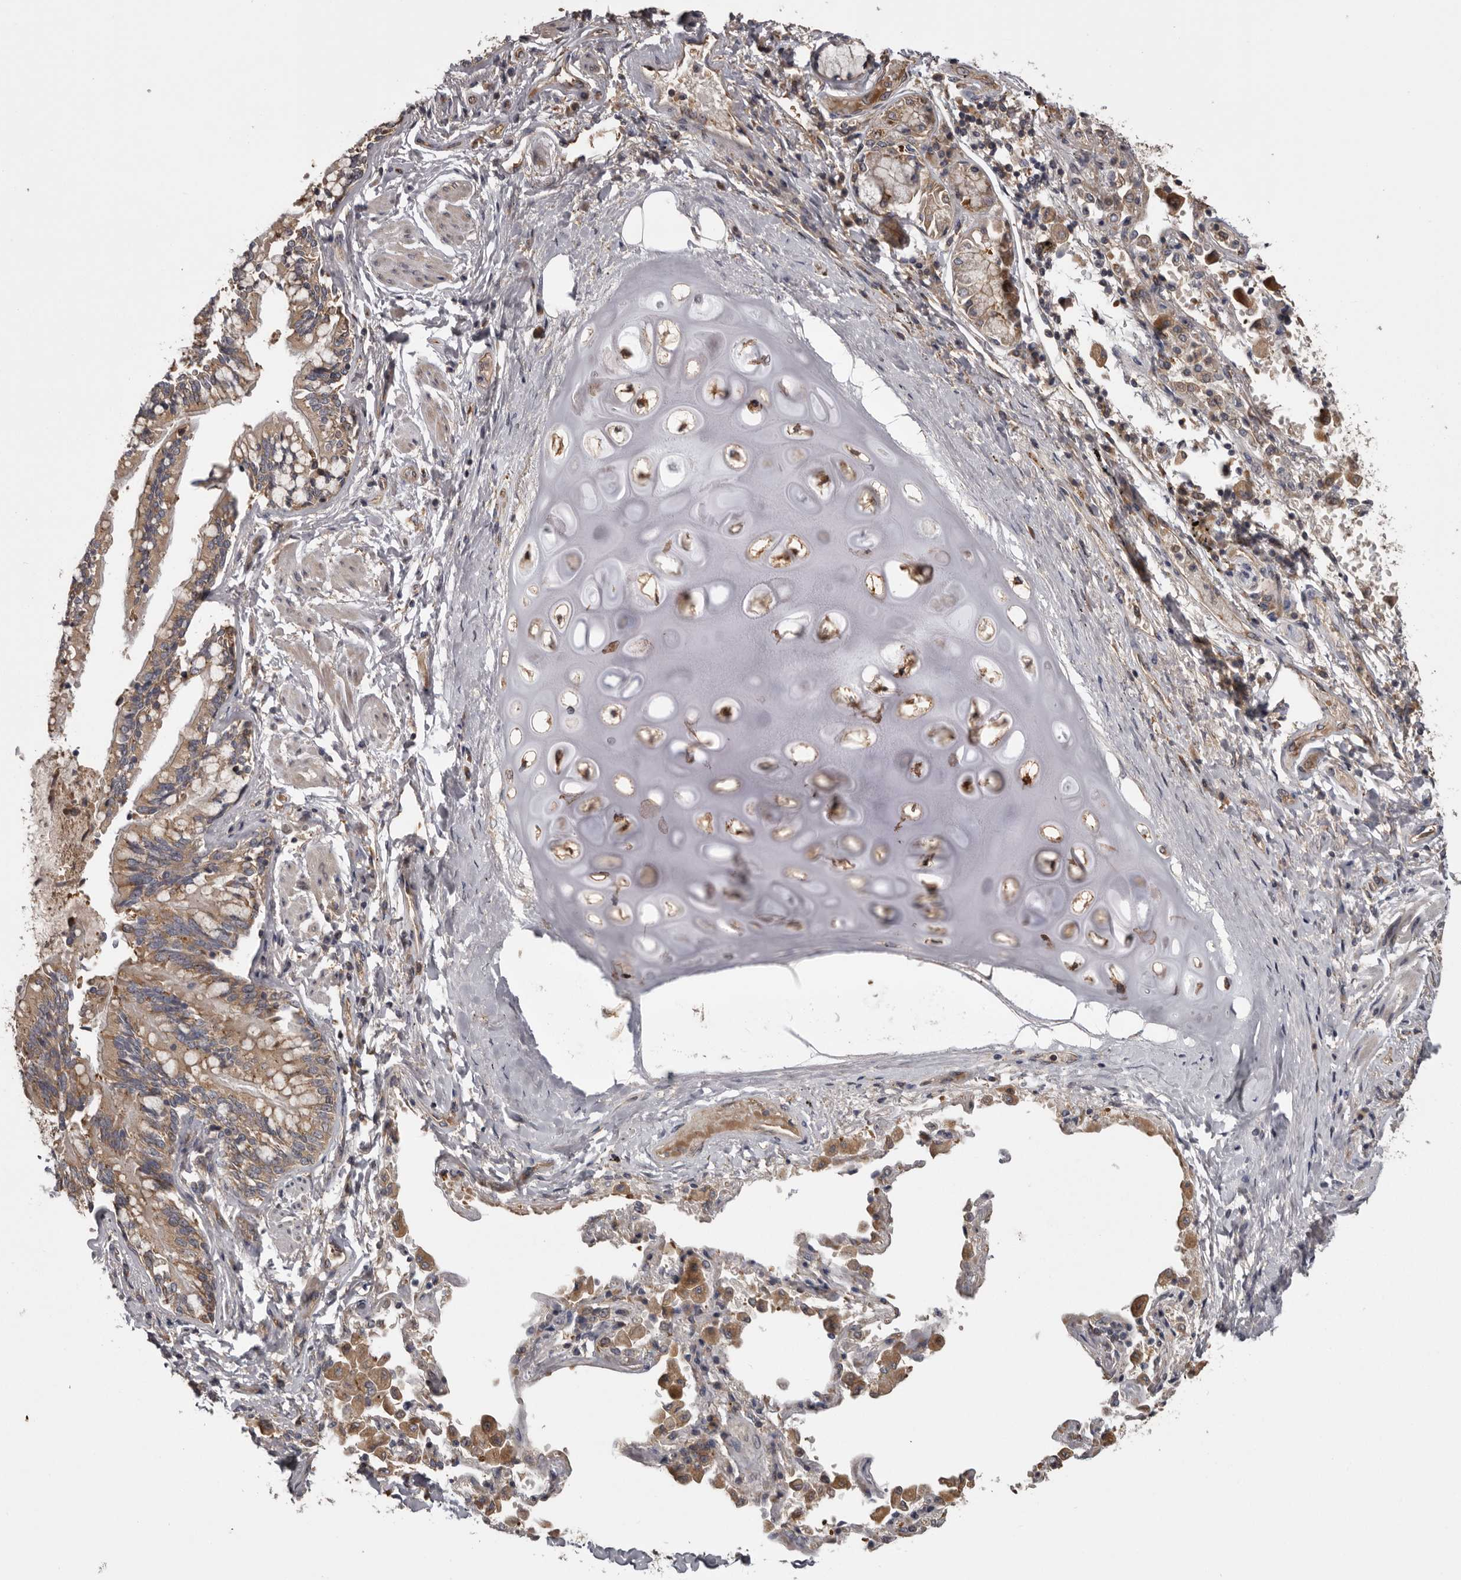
{"staining": {"intensity": "moderate", "quantity": ">75%", "location": "cytoplasmic/membranous"}, "tissue": "bronchus", "cell_type": "Respiratory epithelial cells", "image_type": "normal", "snomed": [{"axis": "morphology", "description": "Normal tissue, NOS"}, {"axis": "morphology", "description": "Inflammation, NOS"}, {"axis": "topography", "description": "Lung"}], "caption": "A medium amount of moderate cytoplasmic/membranous staining is identified in about >75% of respiratory epithelial cells in benign bronchus. The staining is performed using DAB brown chromogen to label protein expression. The nuclei are counter-stained blue using hematoxylin.", "gene": "DARS1", "patient": {"sex": "female", "age": 46}}